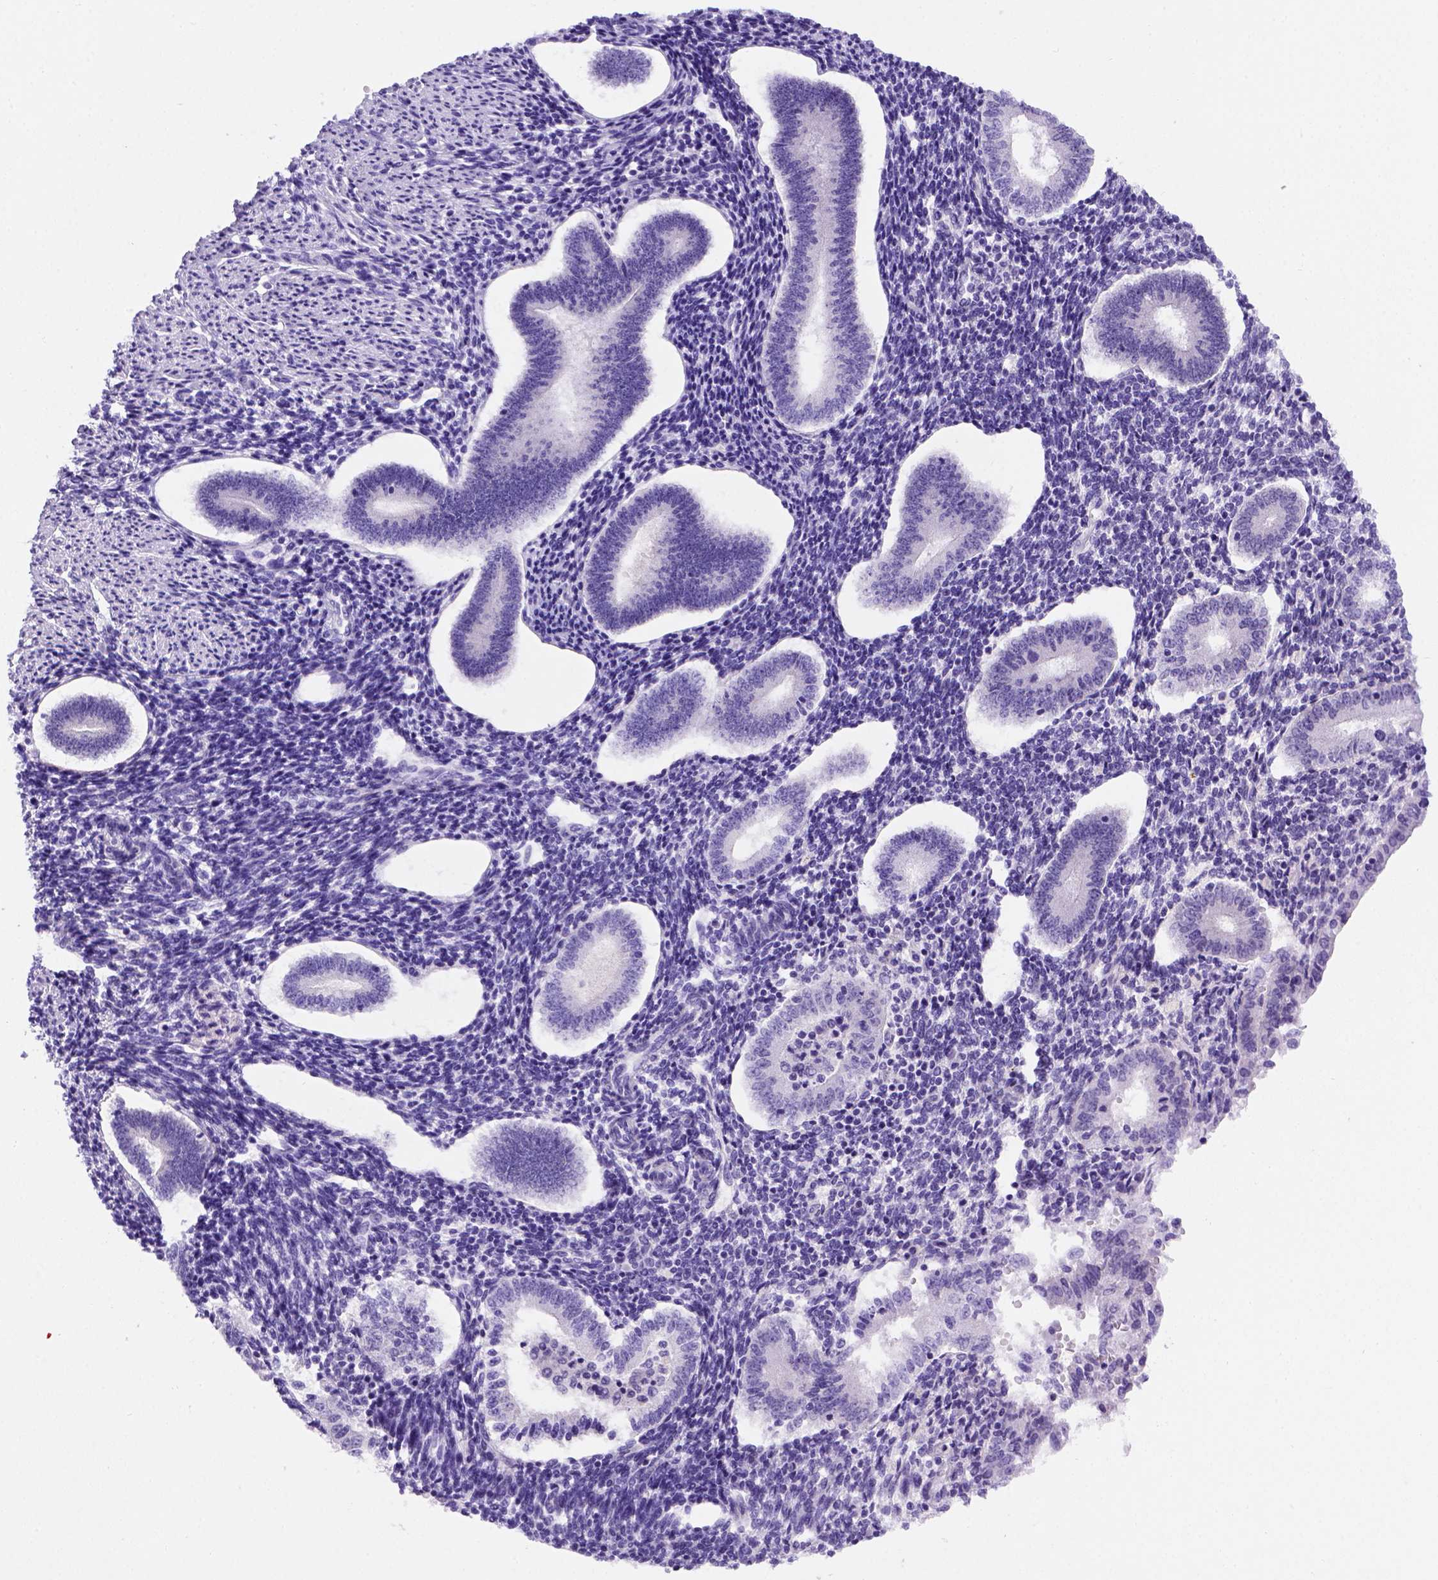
{"staining": {"intensity": "negative", "quantity": "none", "location": "none"}, "tissue": "endometrium", "cell_type": "Cells in endometrial stroma", "image_type": "normal", "snomed": [{"axis": "morphology", "description": "Normal tissue, NOS"}, {"axis": "topography", "description": "Endometrium"}], "caption": "This is an IHC micrograph of normal human endometrium. There is no expression in cells in endometrial stroma.", "gene": "FOXI1", "patient": {"sex": "female", "age": 40}}